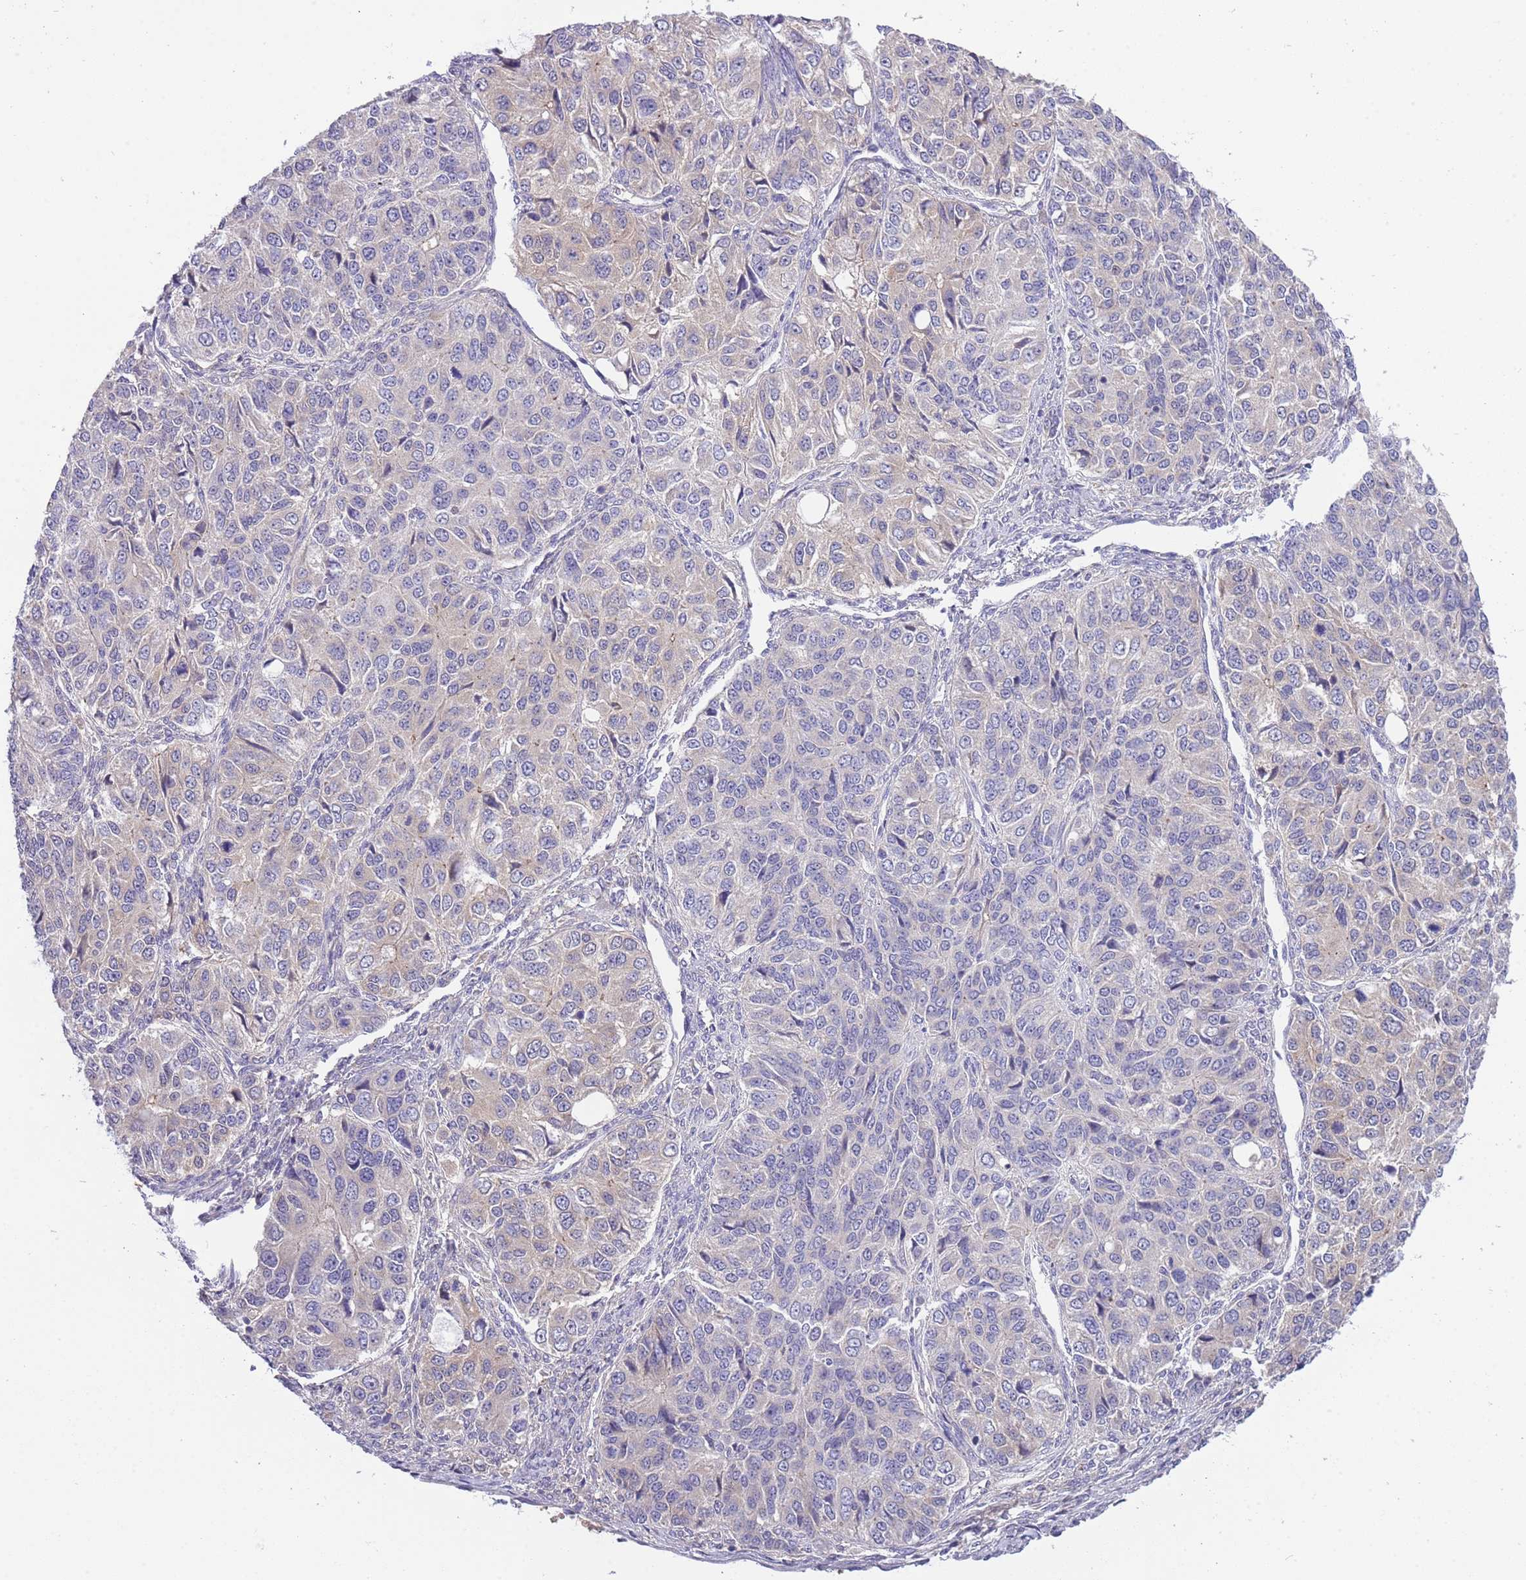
{"staining": {"intensity": "negative", "quantity": "none", "location": "none"}, "tissue": "ovarian cancer", "cell_type": "Tumor cells", "image_type": "cancer", "snomed": [{"axis": "morphology", "description": "Carcinoma, endometroid"}, {"axis": "topography", "description": "Ovary"}], "caption": "Endometroid carcinoma (ovarian) was stained to show a protein in brown. There is no significant expression in tumor cells.", "gene": "STIP1", "patient": {"sex": "female", "age": 51}}